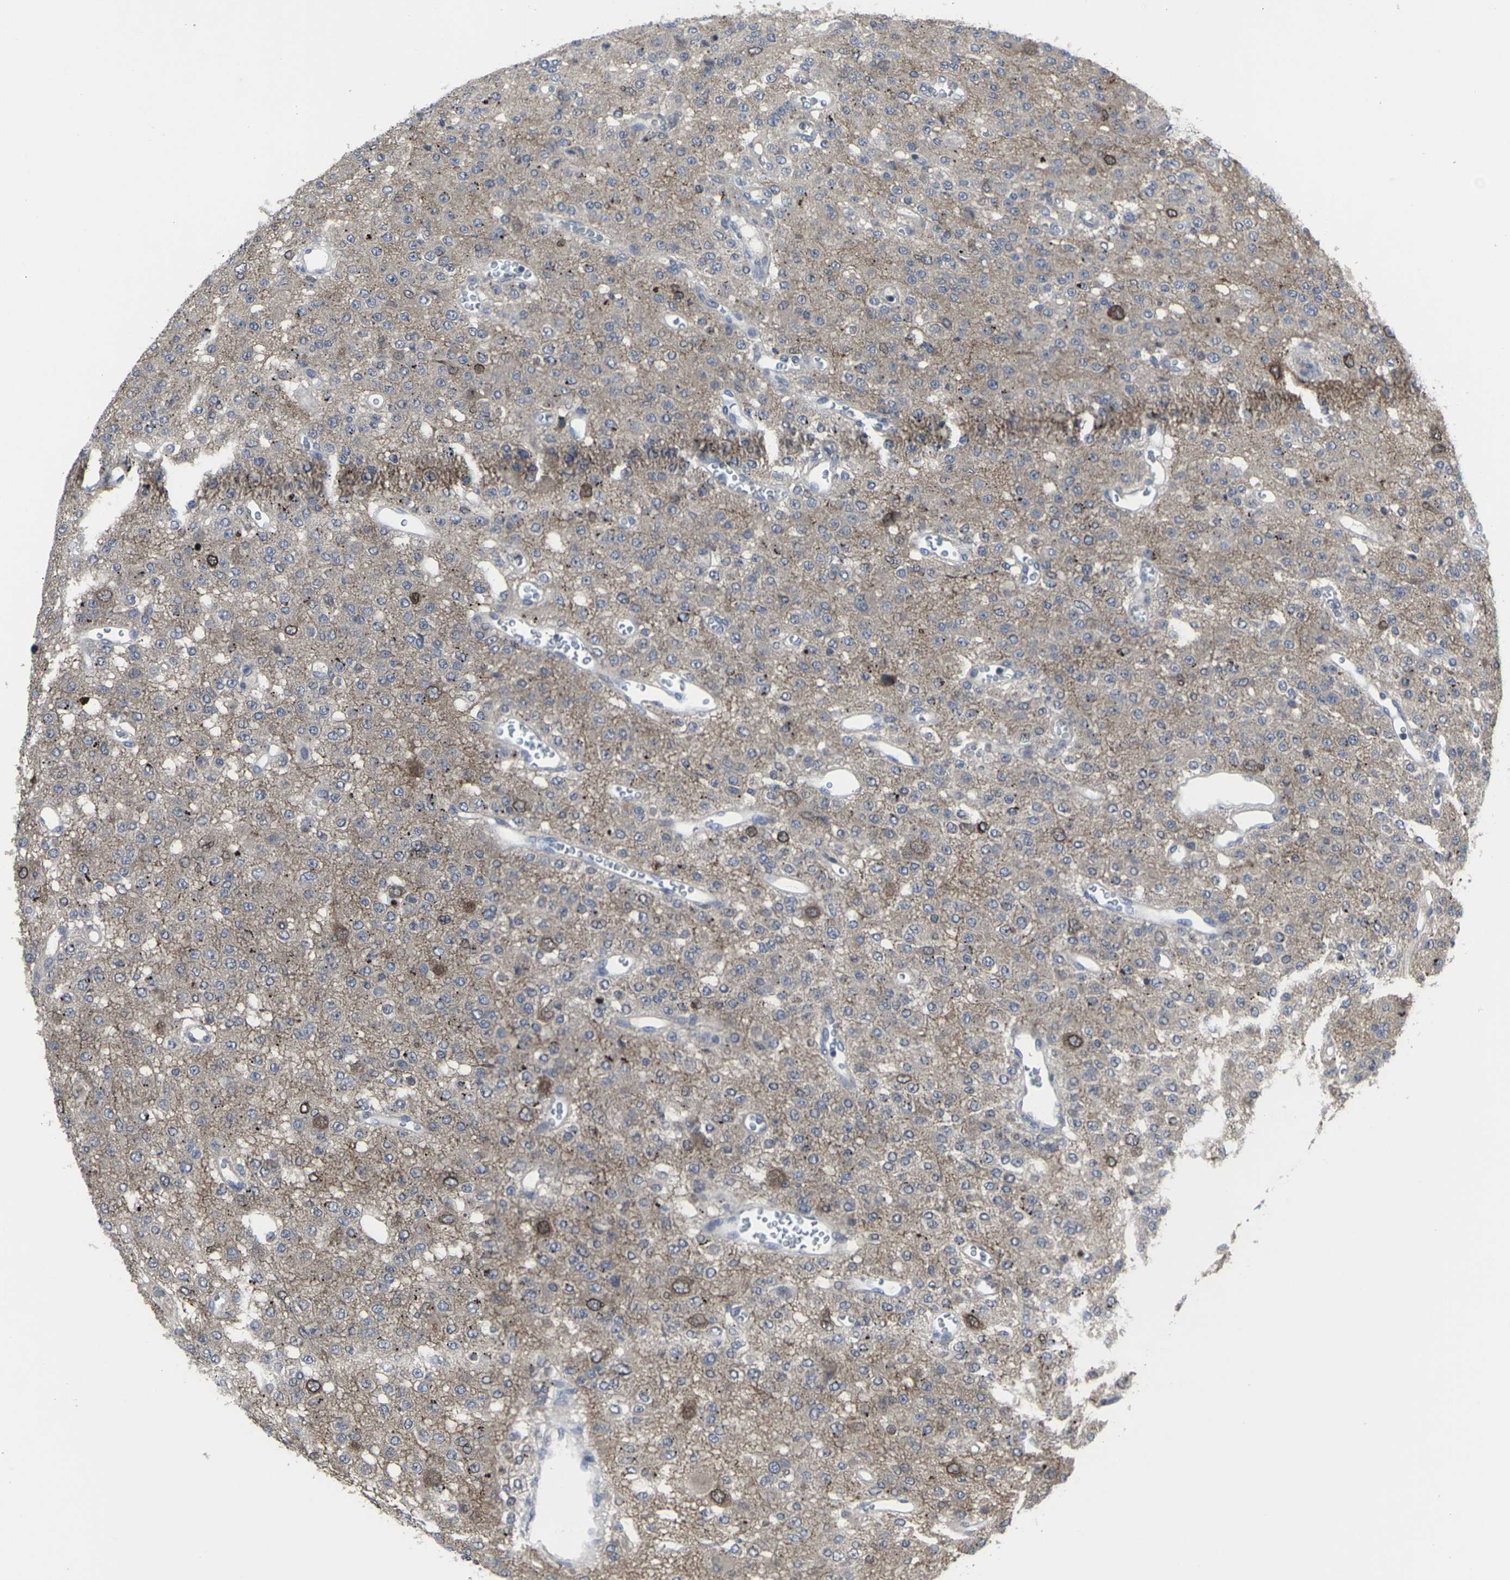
{"staining": {"intensity": "moderate", "quantity": "<25%", "location": "cytoplasmic/membranous"}, "tissue": "glioma", "cell_type": "Tumor cells", "image_type": "cancer", "snomed": [{"axis": "morphology", "description": "Glioma, malignant, Low grade"}, {"axis": "topography", "description": "Brain"}], "caption": "A low amount of moderate cytoplasmic/membranous staining is present in approximately <25% of tumor cells in glioma tissue.", "gene": "HPRT1", "patient": {"sex": "male", "age": 38}}